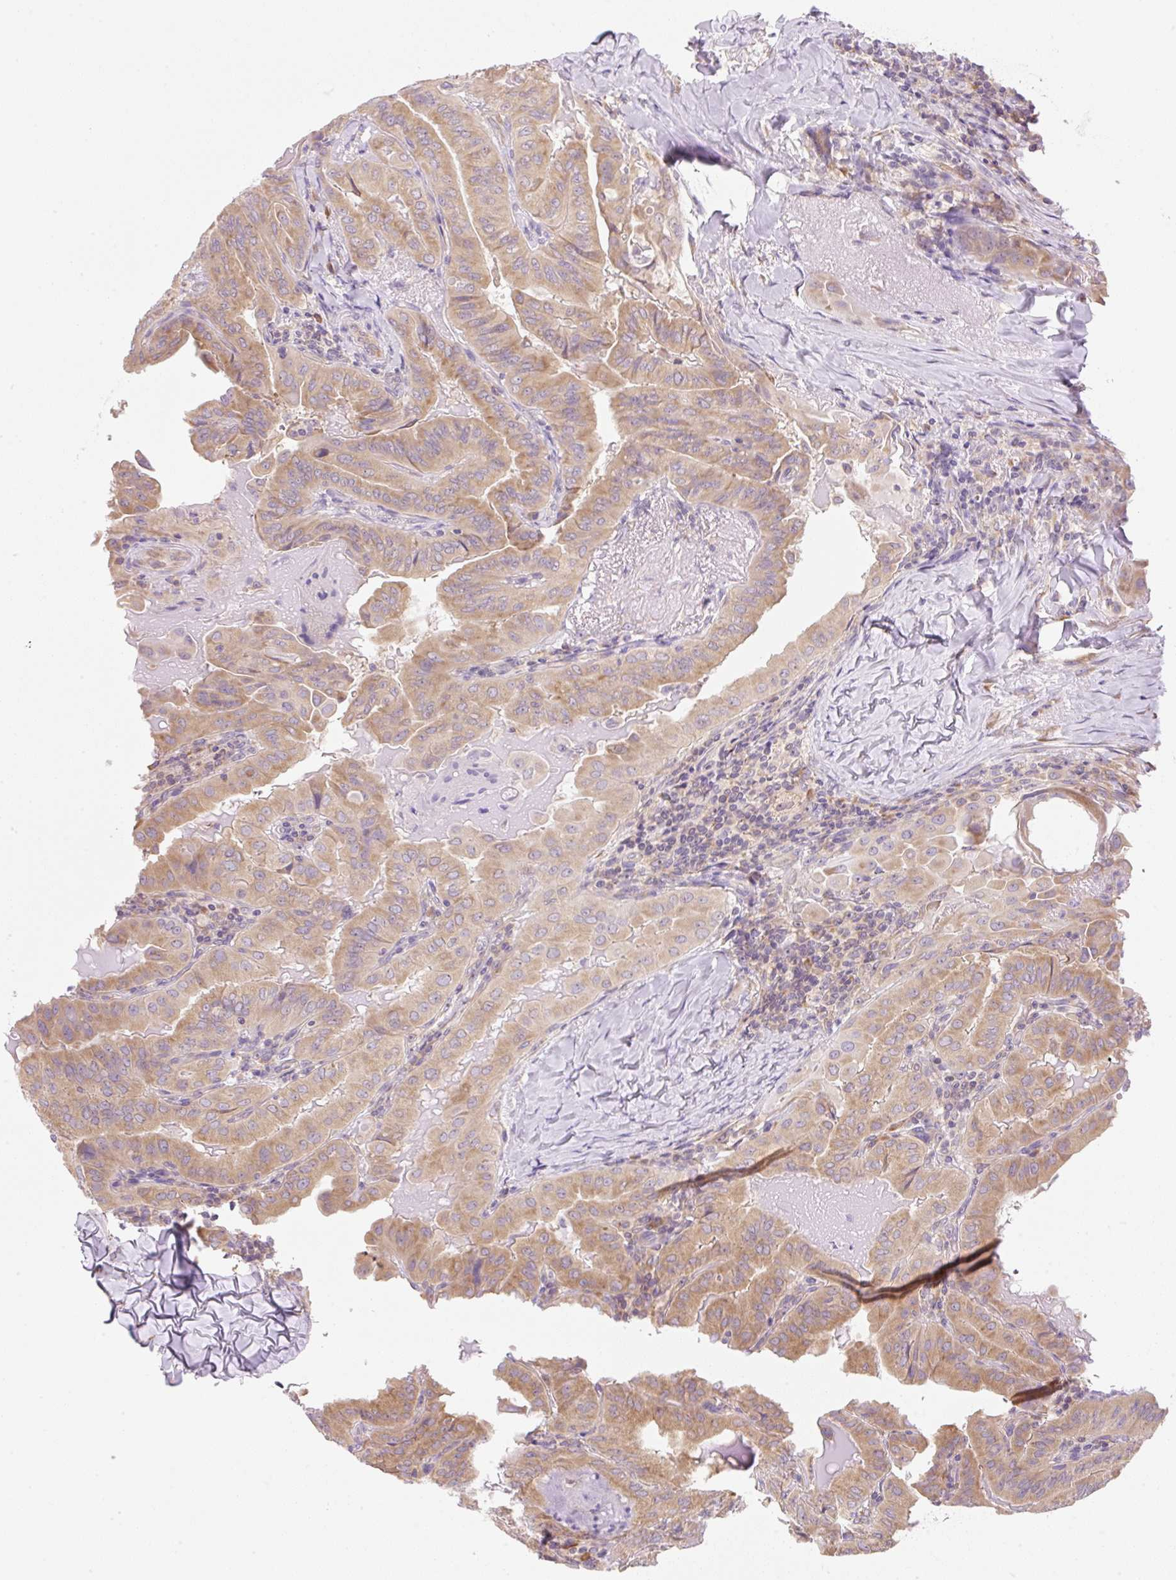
{"staining": {"intensity": "moderate", "quantity": ">75%", "location": "cytoplasmic/membranous"}, "tissue": "thyroid cancer", "cell_type": "Tumor cells", "image_type": "cancer", "snomed": [{"axis": "morphology", "description": "Papillary adenocarcinoma, NOS"}, {"axis": "topography", "description": "Thyroid gland"}], "caption": "Thyroid papillary adenocarcinoma tissue displays moderate cytoplasmic/membranous staining in approximately >75% of tumor cells, visualized by immunohistochemistry.", "gene": "RPL18A", "patient": {"sex": "female", "age": 68}}